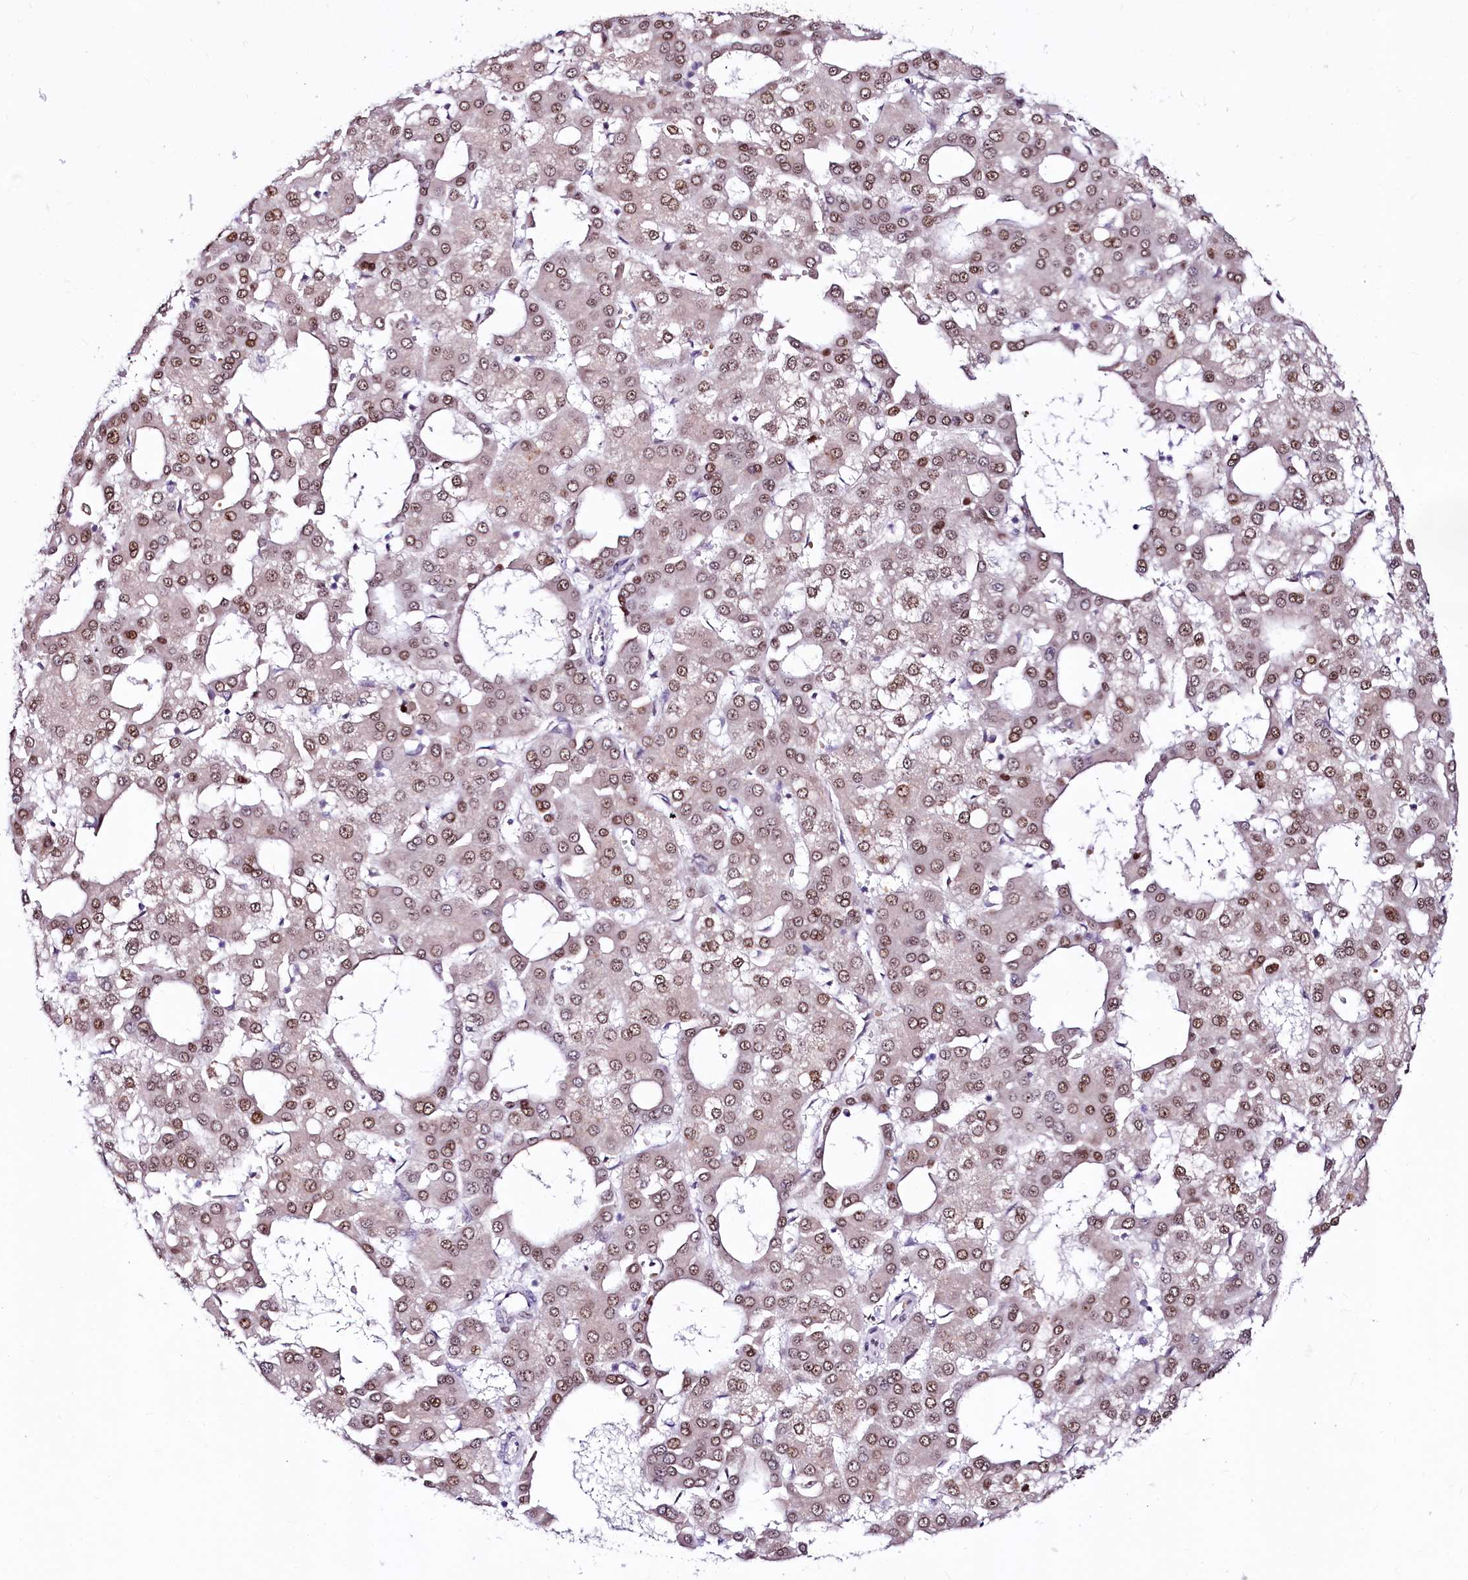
{"staining": {"intensity": "moderate", "quantity": ">75%", "location": "nuclear"}, "tissue": "liver cancer", "cell_type": "Tumor cells", "image_type": "cancer", "snomed": [{"axis": "morphology", "description": "Carcinoma, Hepatocellular, NOS"}, {"axis": "topography", "description": "Liver"}], "caption": "This is an image of IHC staining of hepatocellular carcinoma (liver), which shows moderate positivity in the nuclear of tumor cells.", "gene": "LEUTX", "patient": {"sex": "male", "age": 47}}